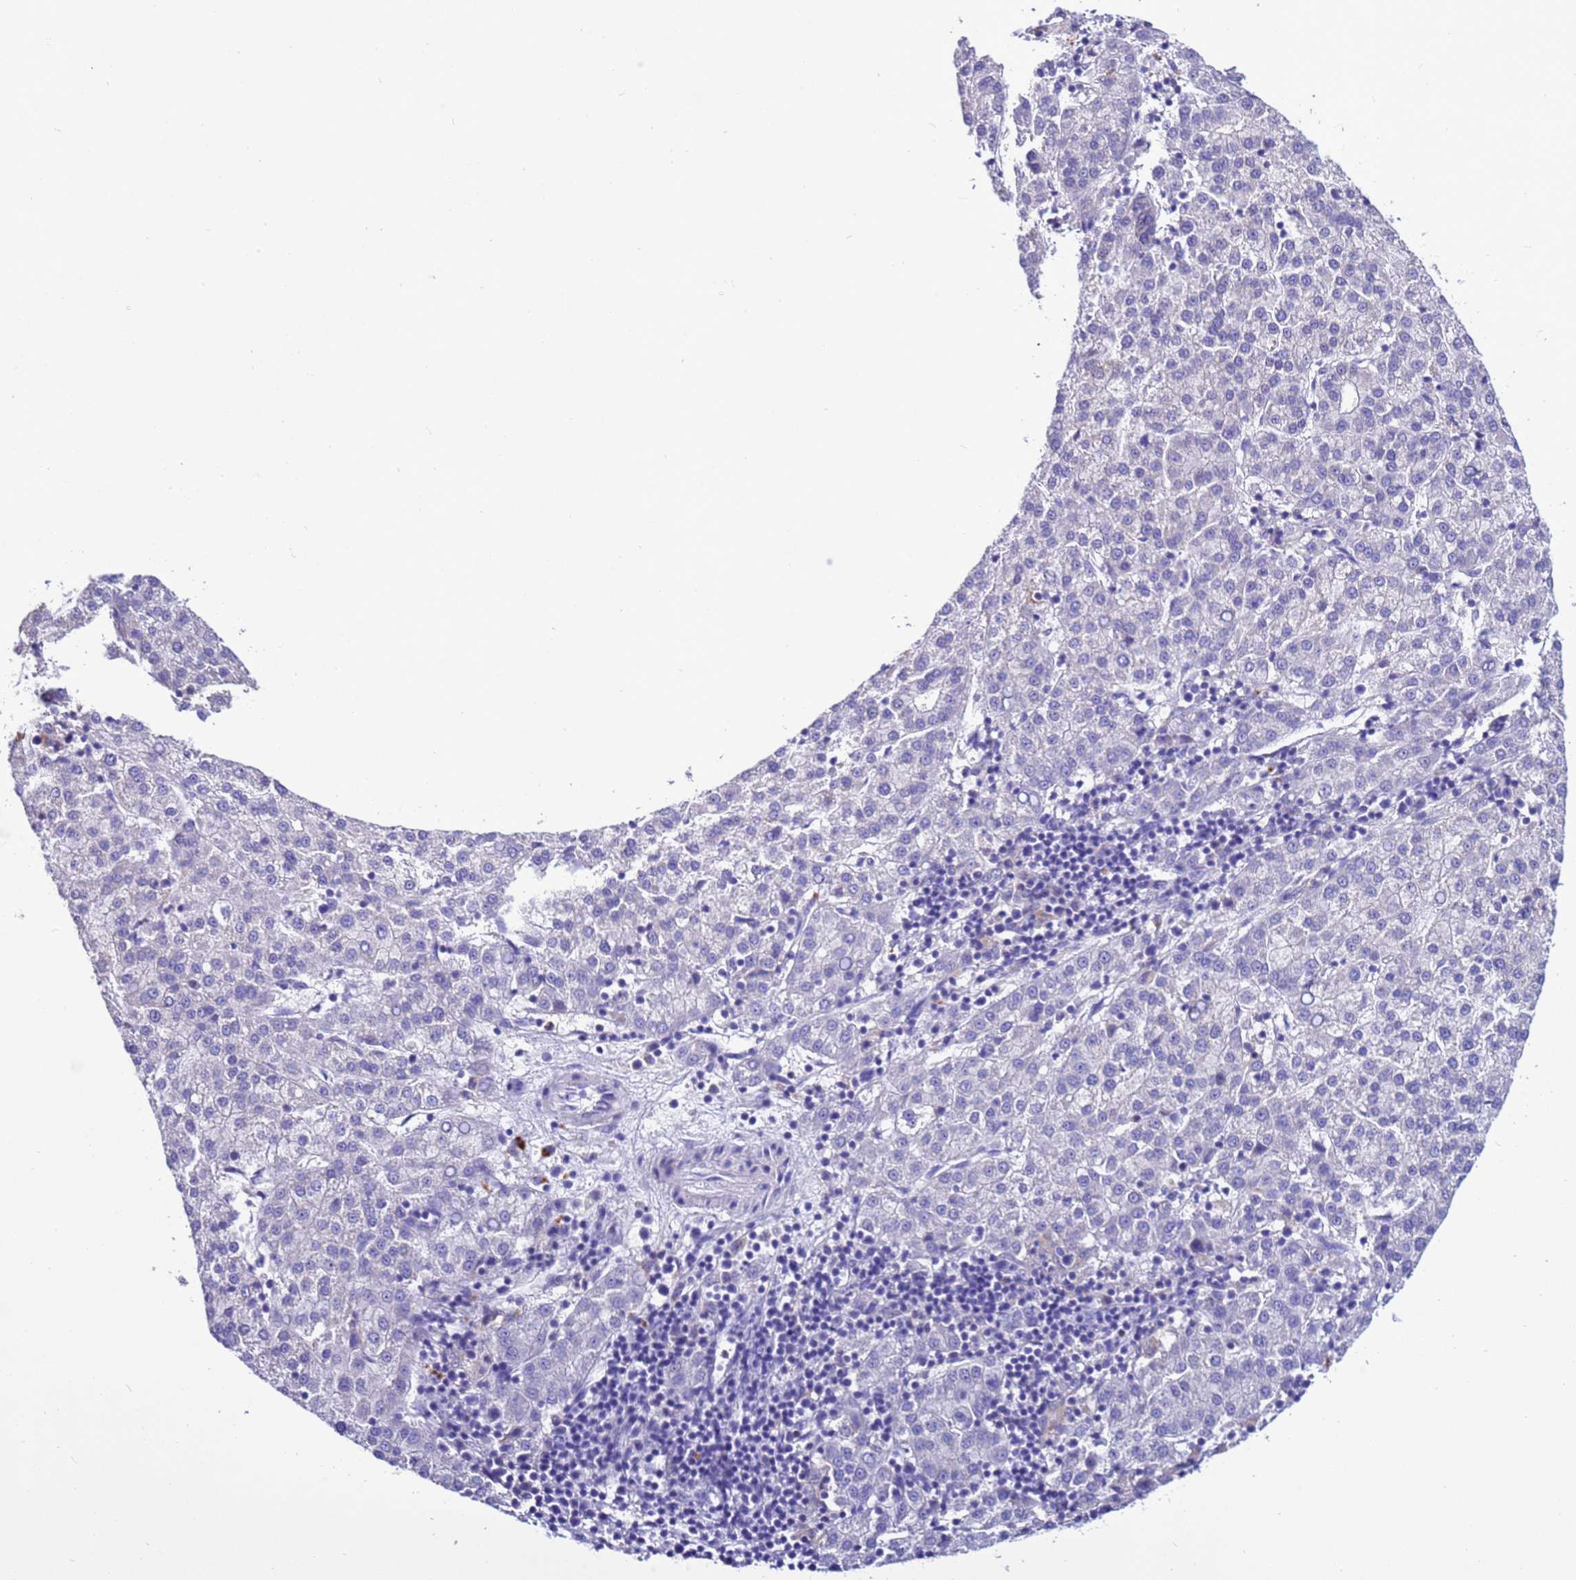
{"staining": {"intensity": "negative", "quantity": "none", "location": "none"}, "tissue": "liver cancer", "cell_type": "Tumor cells", "image_type": "cancer", "snomed": [{"axis": "morphology", "description": "Carcinoma, Hepatocellular, NOS"}, {"axis": "topography", "description": "Liver"}], "caption": "An IHC photomicrograph of liver cancer (hepatocellular carcinoma) is shown. There is no staining in tumor cells of liver cancer (hepatocellular carcinoma).", "gene": "KICS2", "patient": {"sex": "female", "age": 58}}